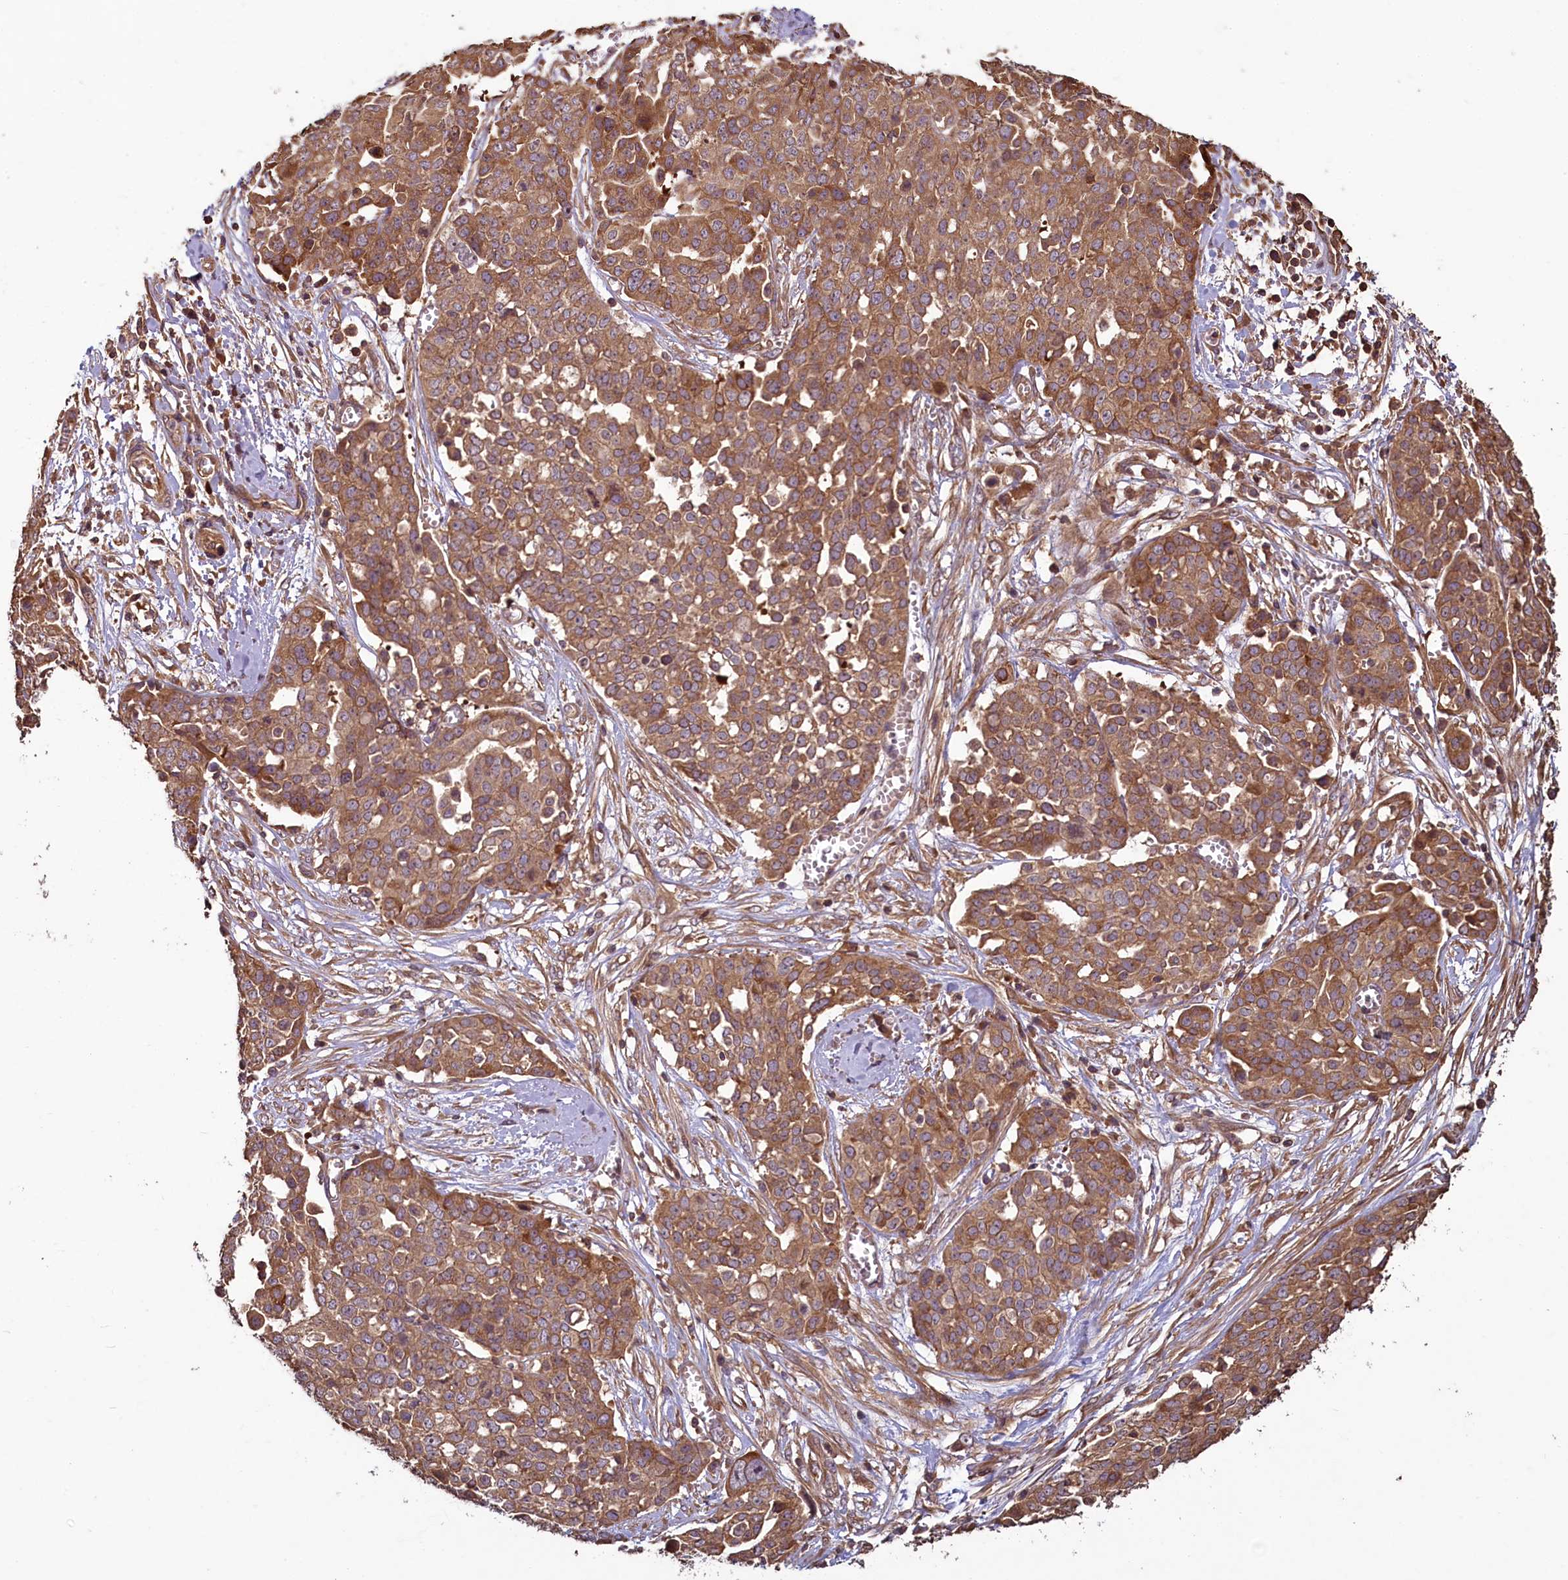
{"staining": {"intensity": "moderate", "quantity": ">75%", "location": "cytoplasmic/membranous"}, "tissue": "ovarian cancer", "cell_type": "Tumor cells", "image_type": "cancer", "snomed": [{"axis": "morphology", "description": "Cystadenocarcinoma, serous, NOS"}, {"axis": "topography", "description": "Soft tissue"}, {"axis": "topography", "description": "Ovary"}], "caption": "Protein staining by immunohistochemistry (IHC) reveals moderate cytoplasmic/membranous positivity in about >75% of tumor cells in ovarian cancer.", "gene": "NUDT6", "patient": {"sex": "female", "age": 57}}